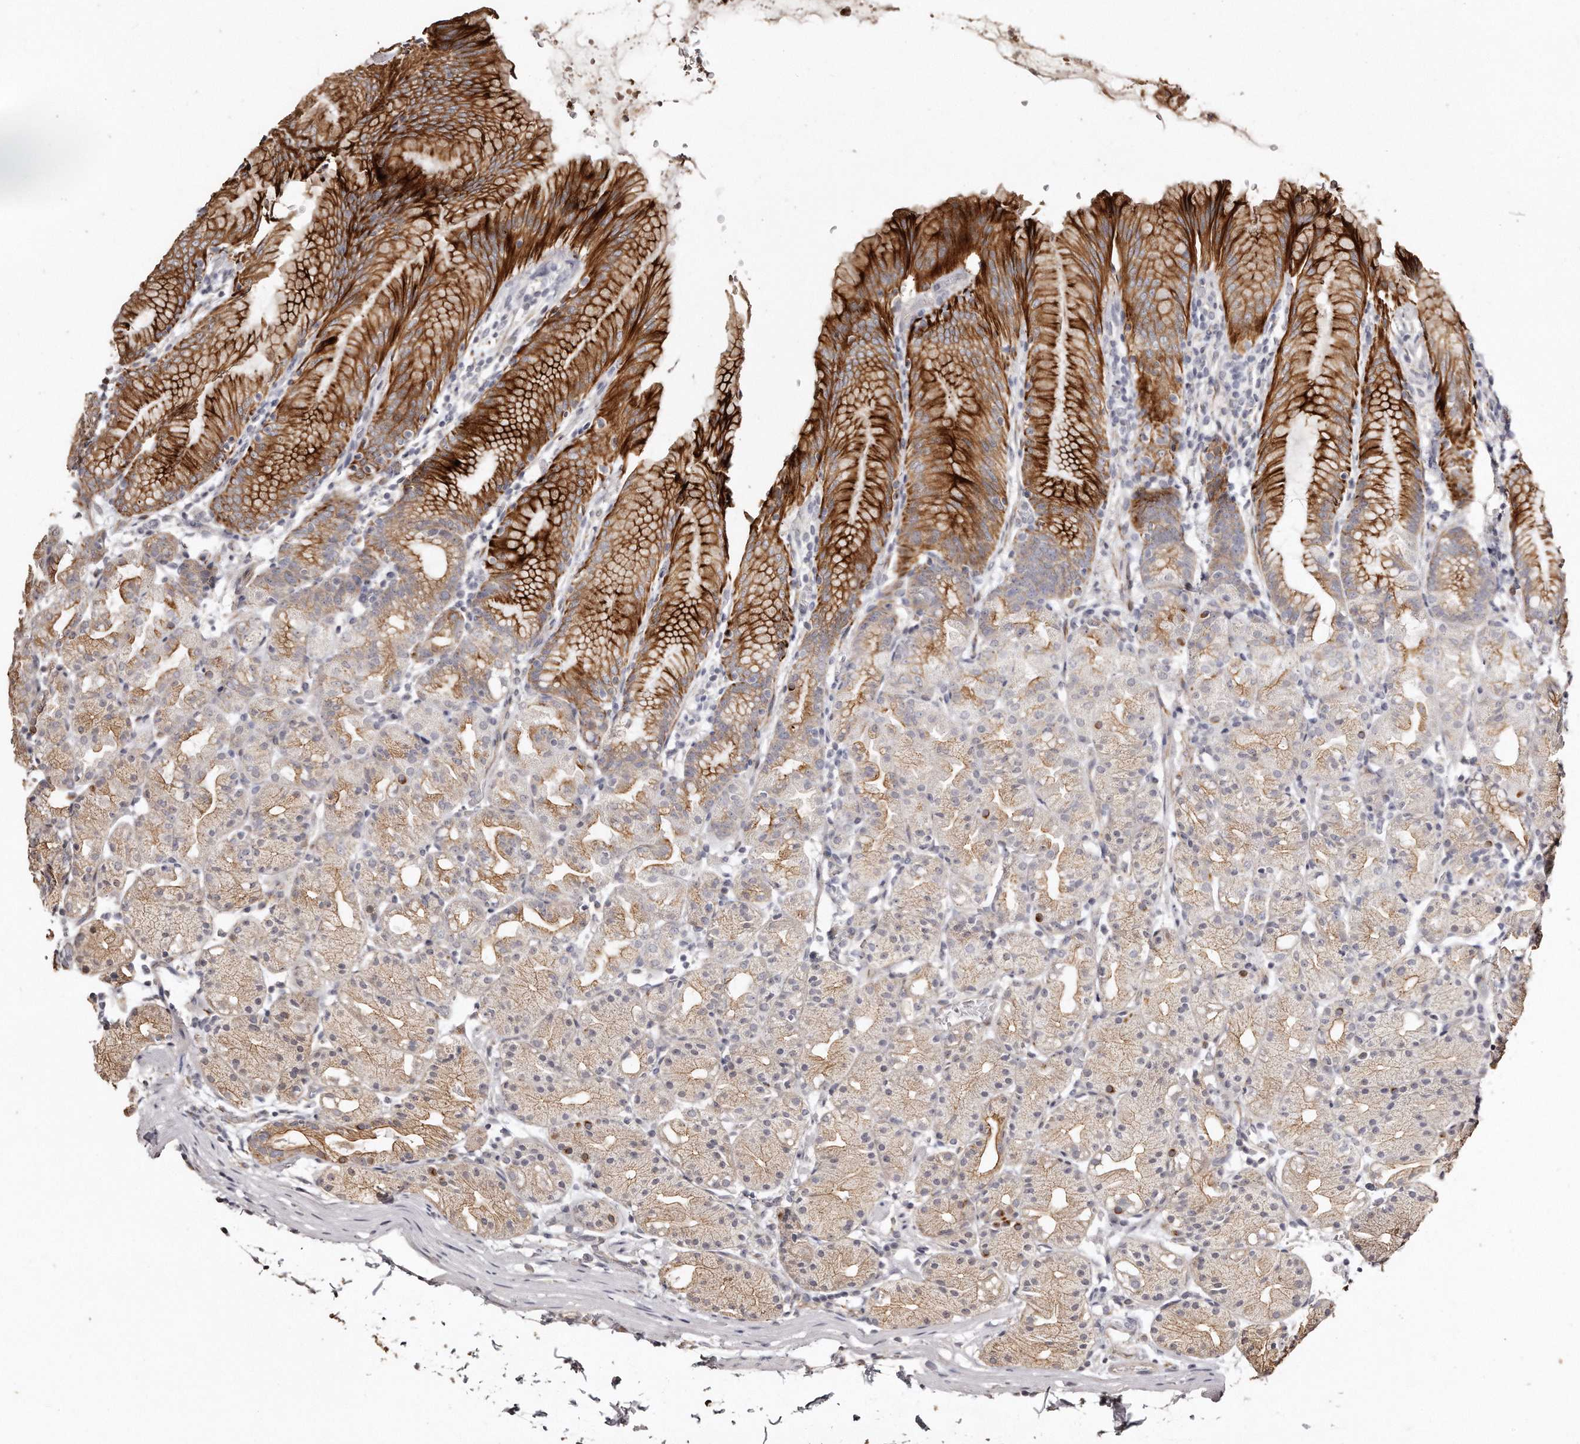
{"staining": {"intensity": "strong", "quantity": "25%-75%", "location": "cytoplasmic/membranous"}, "tissue": "stomach", "cell_type": "Glandular cells", "image_type": "normal", "snomed": [{"axis": "morphology", "description": "Normal tissue, NOS"}, {"axis": "topography", "description": "Stomach, upper"}], "caption": "IHC (DAB) staining of benign human stomach displays strong cytoplasmic/membranous protein positivity in about 25%-75% of glandular cells.", "gene": "ZYG11A", "patient": {"sex": "male", "age": 48}}